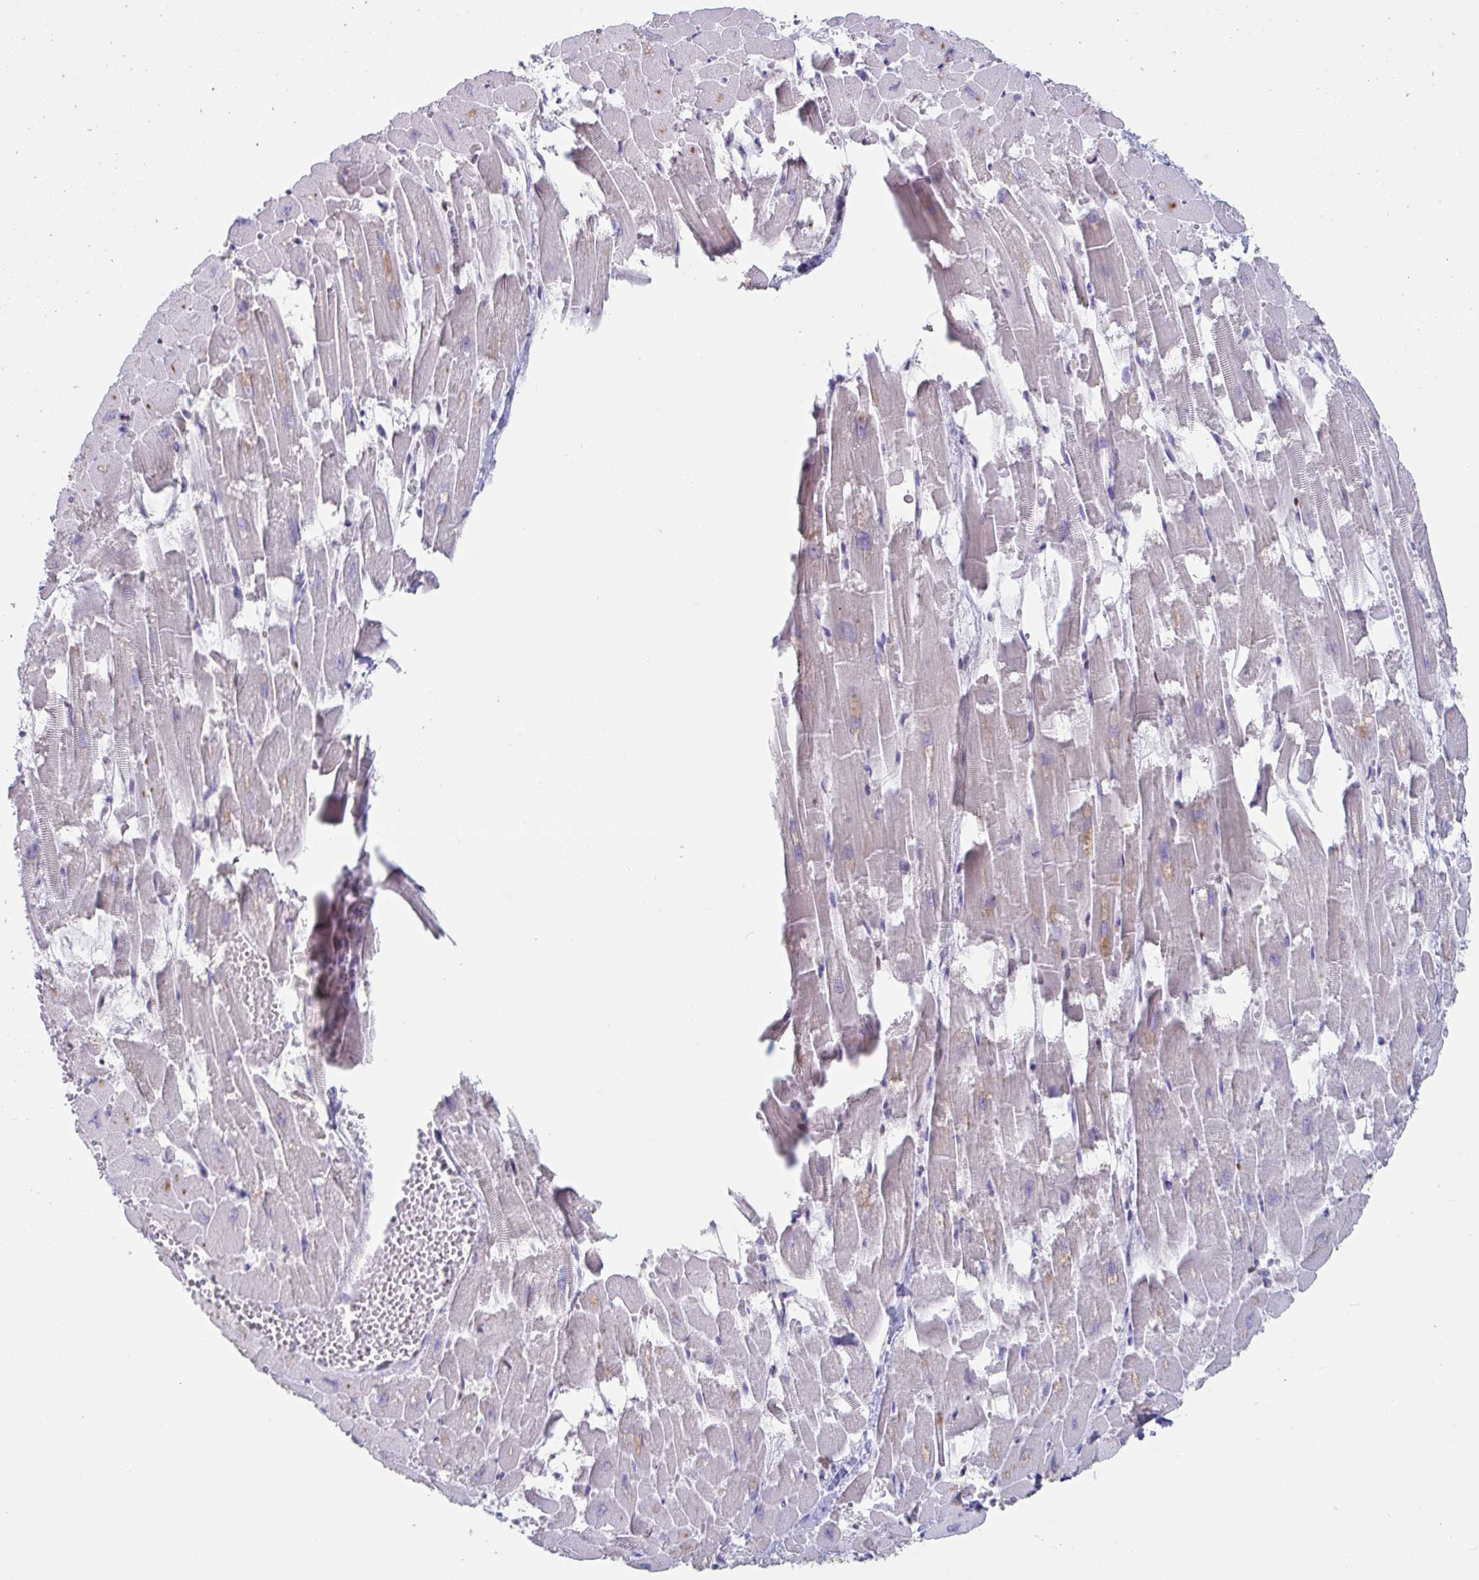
{"staining": {"intensity": "negative", "quantity": "none", "location": "none"}, "tissue": "heart muscle", "cell_type": "Cardiomyocytes", "image_type": "normal", "snomed": [{"axis": "morphology", "description": "Normal tissue, NOS"}, {"axis": "topography", "description": "Heart"}], "caption": "Normal heart muscle was stained to show a protein in brown. There is no significant positivity in cardiomyocytes. (DAB IHC with hematoxylin counter stain).", "gene": "ZNF586", "patient": {"sex": "female", "age": 52}}